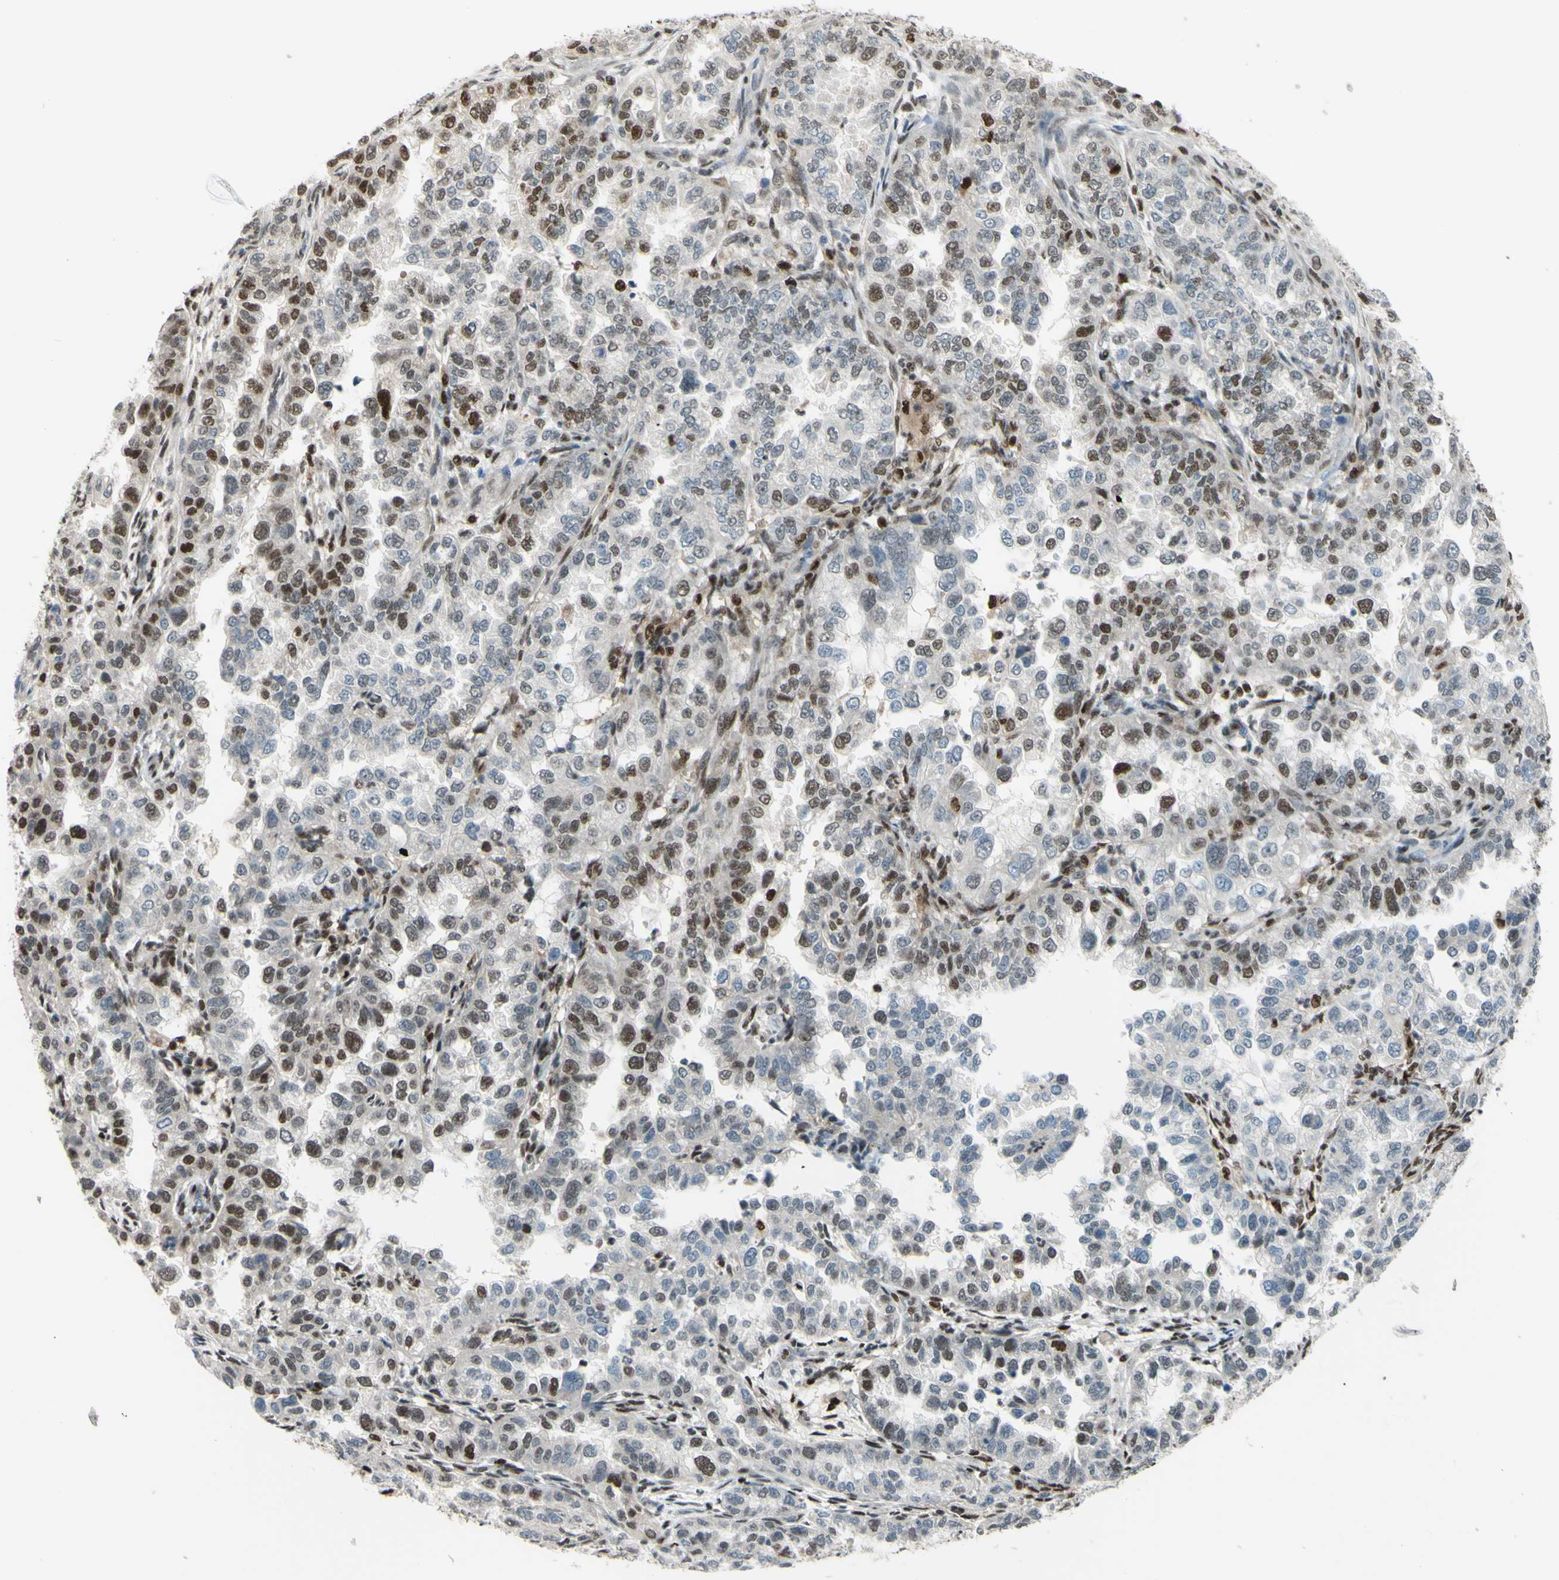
{"staining": {"intensity": "strong", "quantity": "<25%", "location": "cytoplasmic/membranous,nuclear"}, "tissue": "endometrial cancer", "cell_type": "Tumor cells", "image_type": "cancer", "snomed": [{"axis": "morphology", "description": "Adenocarcinoma, NOS"}, {"axis": "topography", "description": "Endometrium"}], "caption": "Endometrial cancer tissue shows strong cytoplasmic/membranous and nuclear positivity in about <25% of tumor cells, visualized by immunohistochemistry. The staining was performed using DAB (3,3'-diaminobenzidine), with brown indicating positive protein expression. Nuclei are stained blue with hematoxylin.", "gene": "FKBP5", "patient": {"sex": "female", "age": 85}}